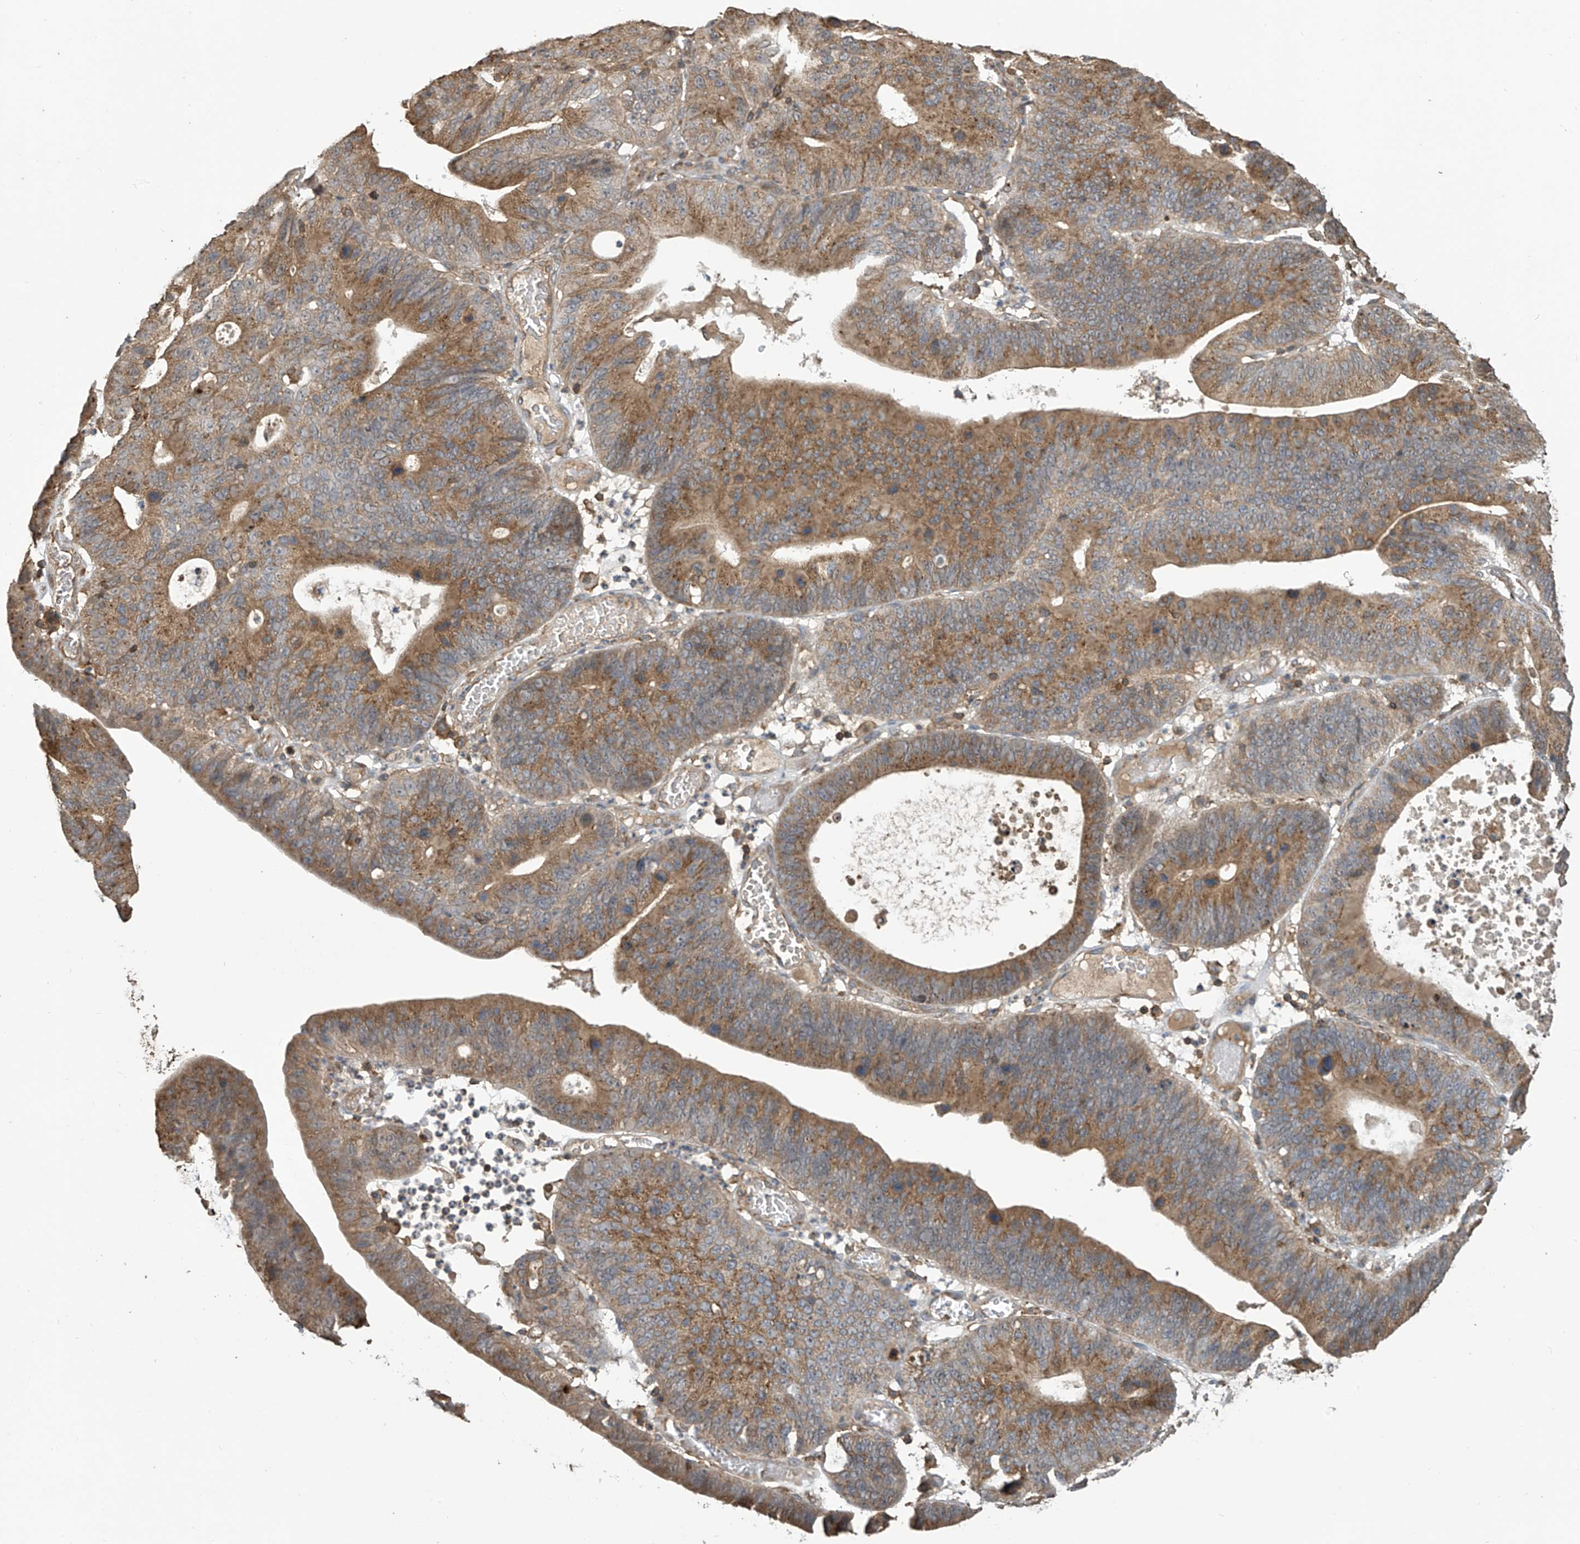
{"staining": {"intensity": "moderate", "quantity": ">75%", "location": "cytoplasmic/membranous"}, "tissue": "stomach cancer", "cell_type": "Tumor cells", "image_type": "cancer", "snomed": [{"axis": "morphology", "description": "Adenocarcinoma, NOS"}, {"axis": "topography", "description": "Stomach"}], "caption": "A brown stain shows moderate cytoplasmic/membranous expression of a protein in stomach adenocarcinoma tumor cells.", "gene": "COX10", "patient": {"sex": "male", "age": 59}}